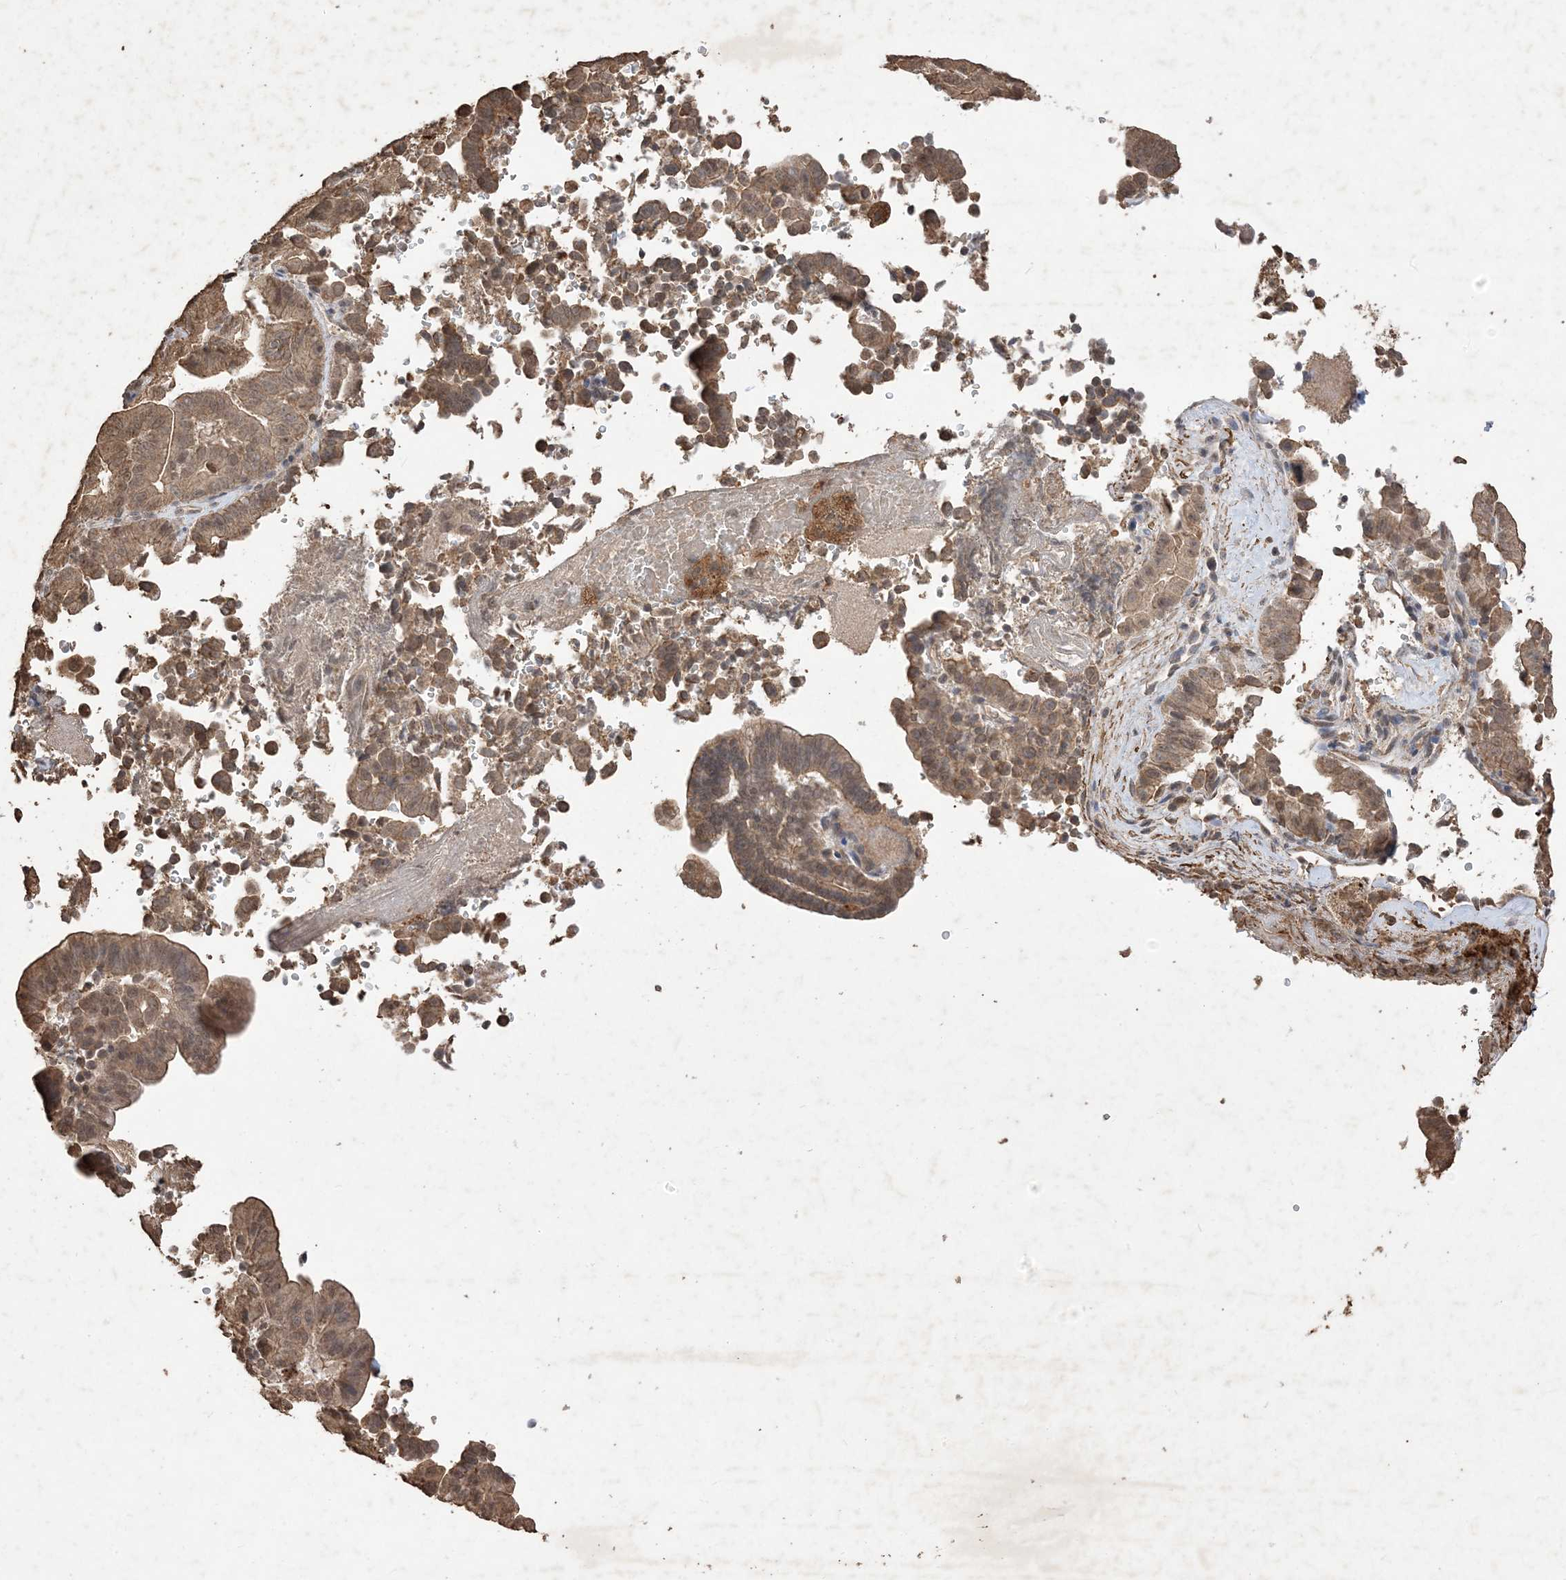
{"staining": {"intensity": "moderate", "quantity": ">75%", "location": "cytoplasmic/membranous"}, "tissue": "liver cancer", "cell_type": "Tumor cells", "image_type": "cancer", "snomed": [{"axis": "morphology", "description": "Cholangiocarcinoma"}, {"axis": "topography", "description": "Liver"}], "caption": "Human liver cholangiocarcinoma stained with a brown dye displays moderate cytoplasmic/membranous positive positivity in about >75% of tumor cells.", "gene": "HPS4", "patient": {"sex": "female", "age": 75}}